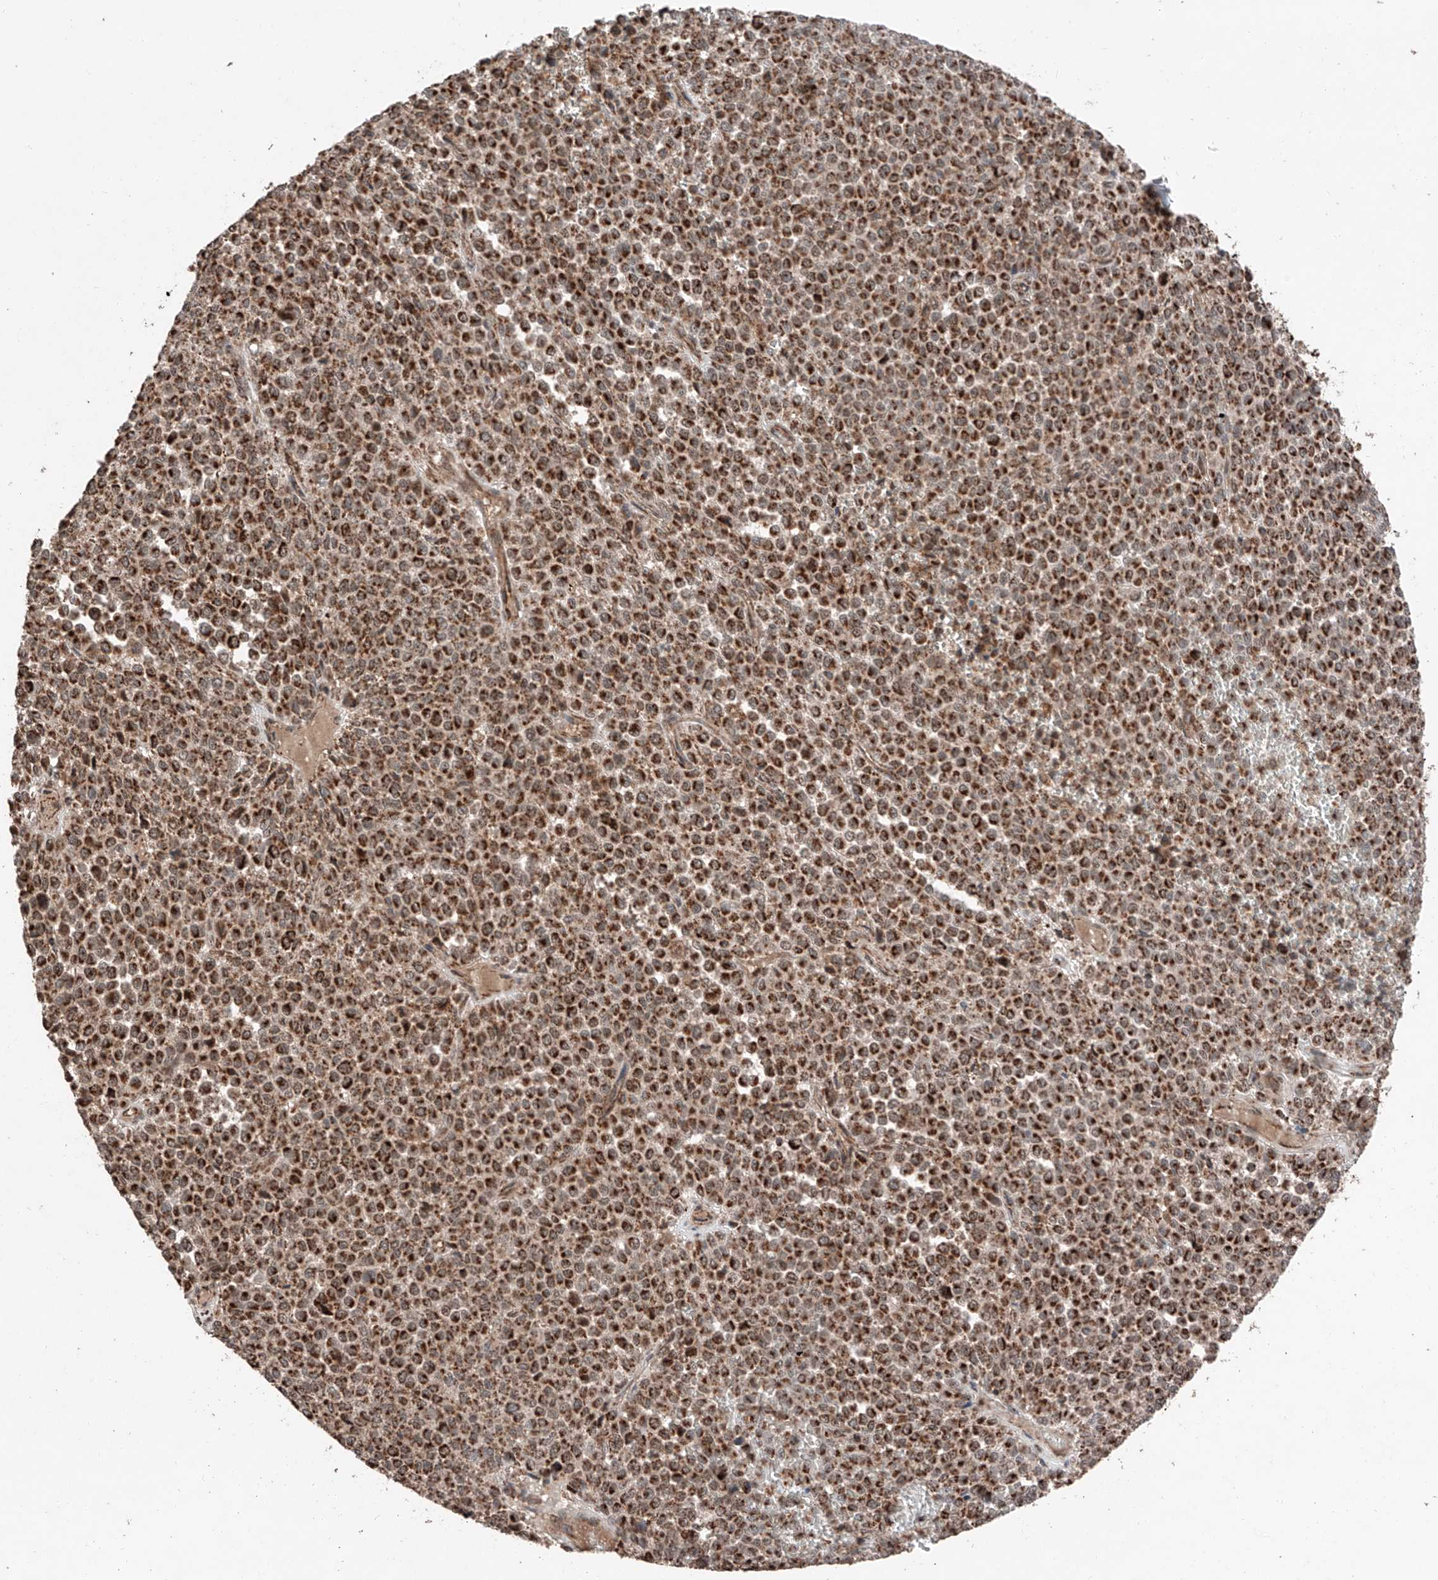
{"staining": {"intensity": "strong", "quantity": ">75%", "location": "cytoplasmic/membranous"}, "tissue": "melanoma", "cell_type": "Tumor cells", "image_type": "cancer", "snomed": [{"axis": "morphology", "description": "Malignant melanoma, Metastatic site"}, {"axis": "topography", "description": "Pancreas"}], "caption": "This image reveals melanoma stained with immunohistochemistry (IHC) to label a protein in brown. The cytoplasmic/membranous of tumor cells show strong positivity for the protein. Nuclei are counter-stained blue.", "gene": "ZSCAN29", "patient": {"sex": "female", "age": 30}}